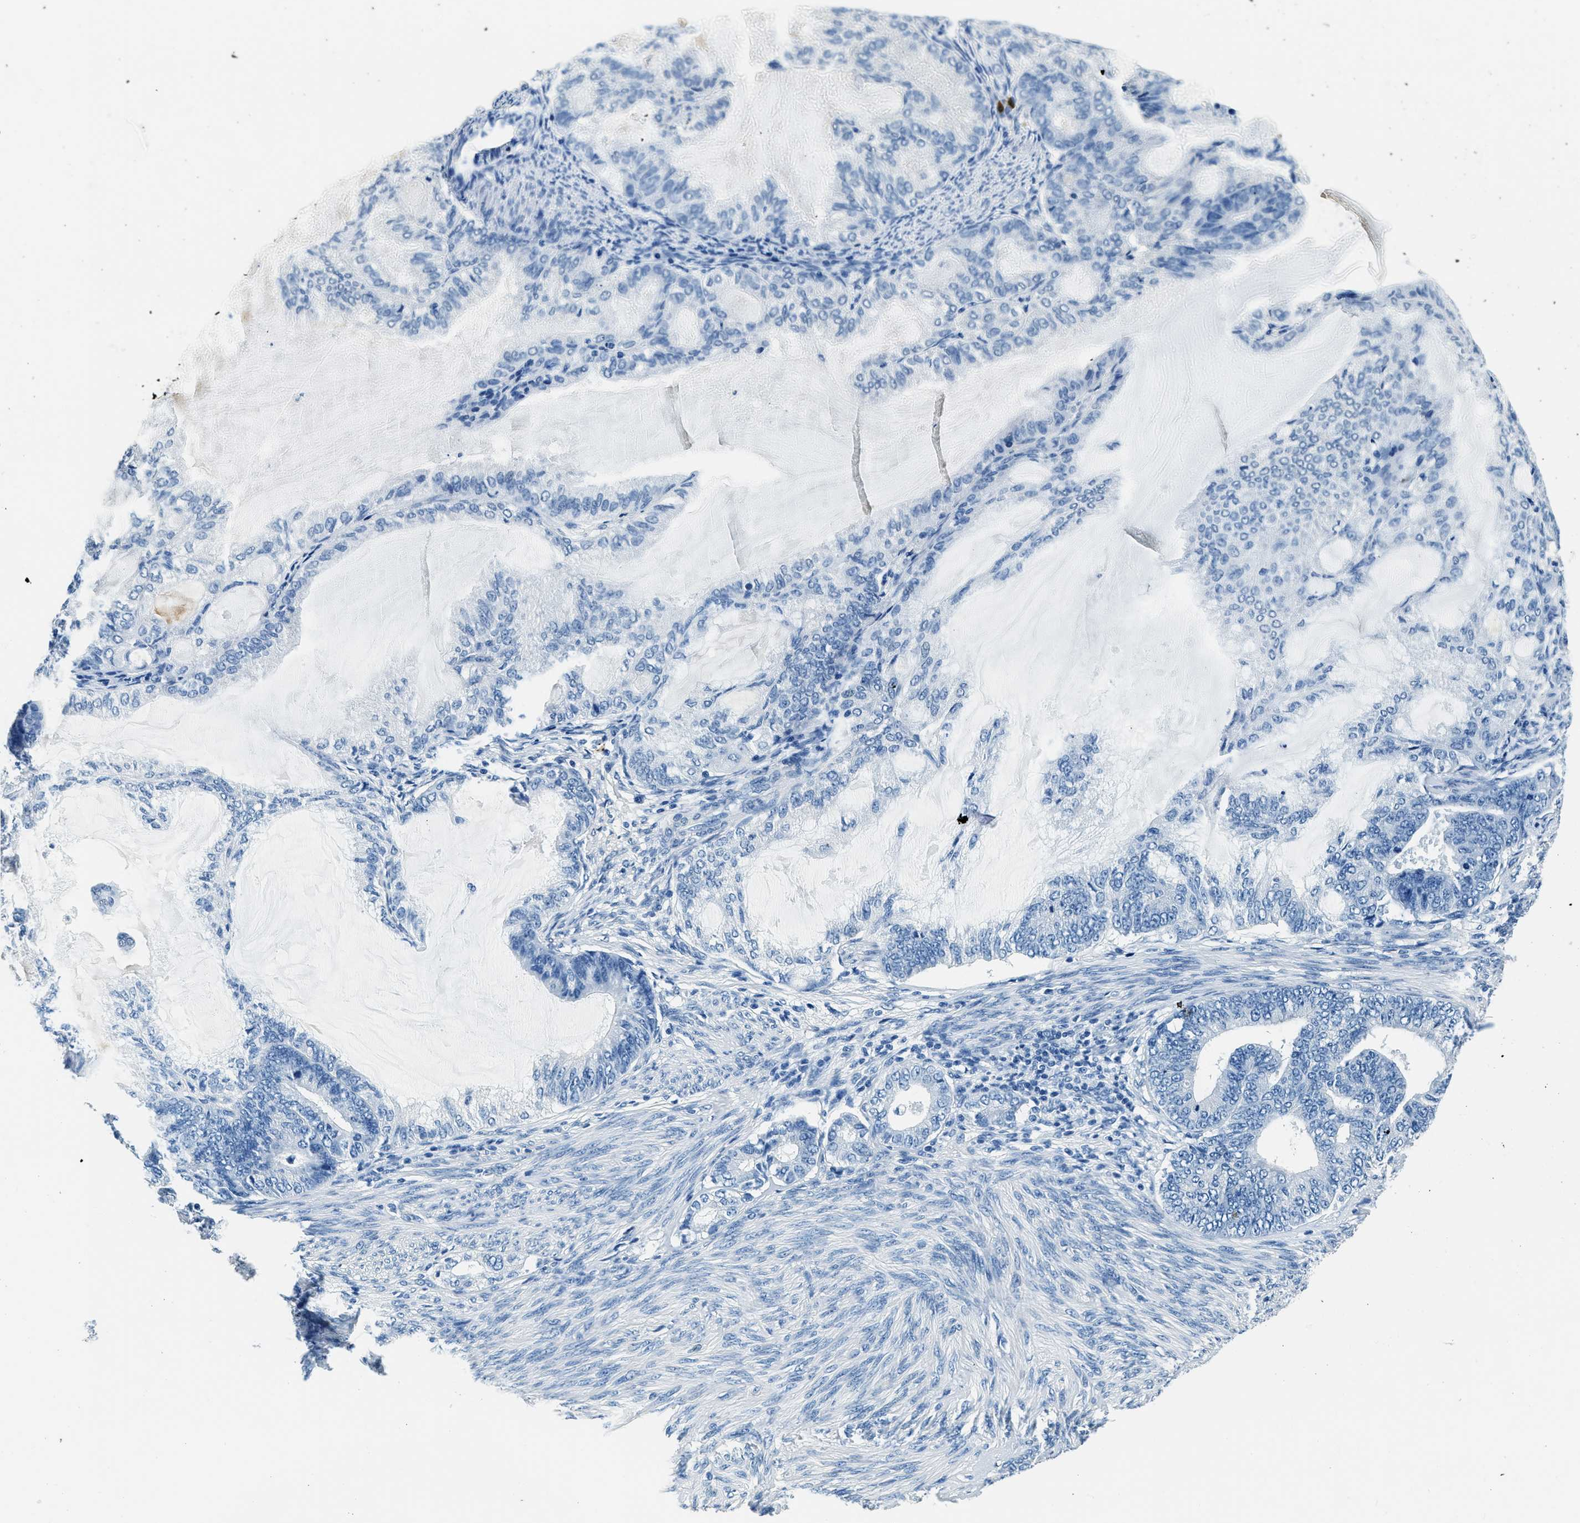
{"staining": {"intensity": "negative", "quantity": "none", "location": "none"}, "tissue": "endometrial cancer", "cell_type": "Tumor cells", "image_type": "cancer", "snomed": [{"axis": "morphology", "description": "Adenocarcinoma, NOS"}, {"axis": "topography", "description": "Endometrium"}], "caption": "Image shows no significant protein staining in tumor cells of adenocarcinoma (endometrial). (DAB IHC, high magnification).", "gene": "TMEM186", "patient": {"sex": "female", "age": 86}}